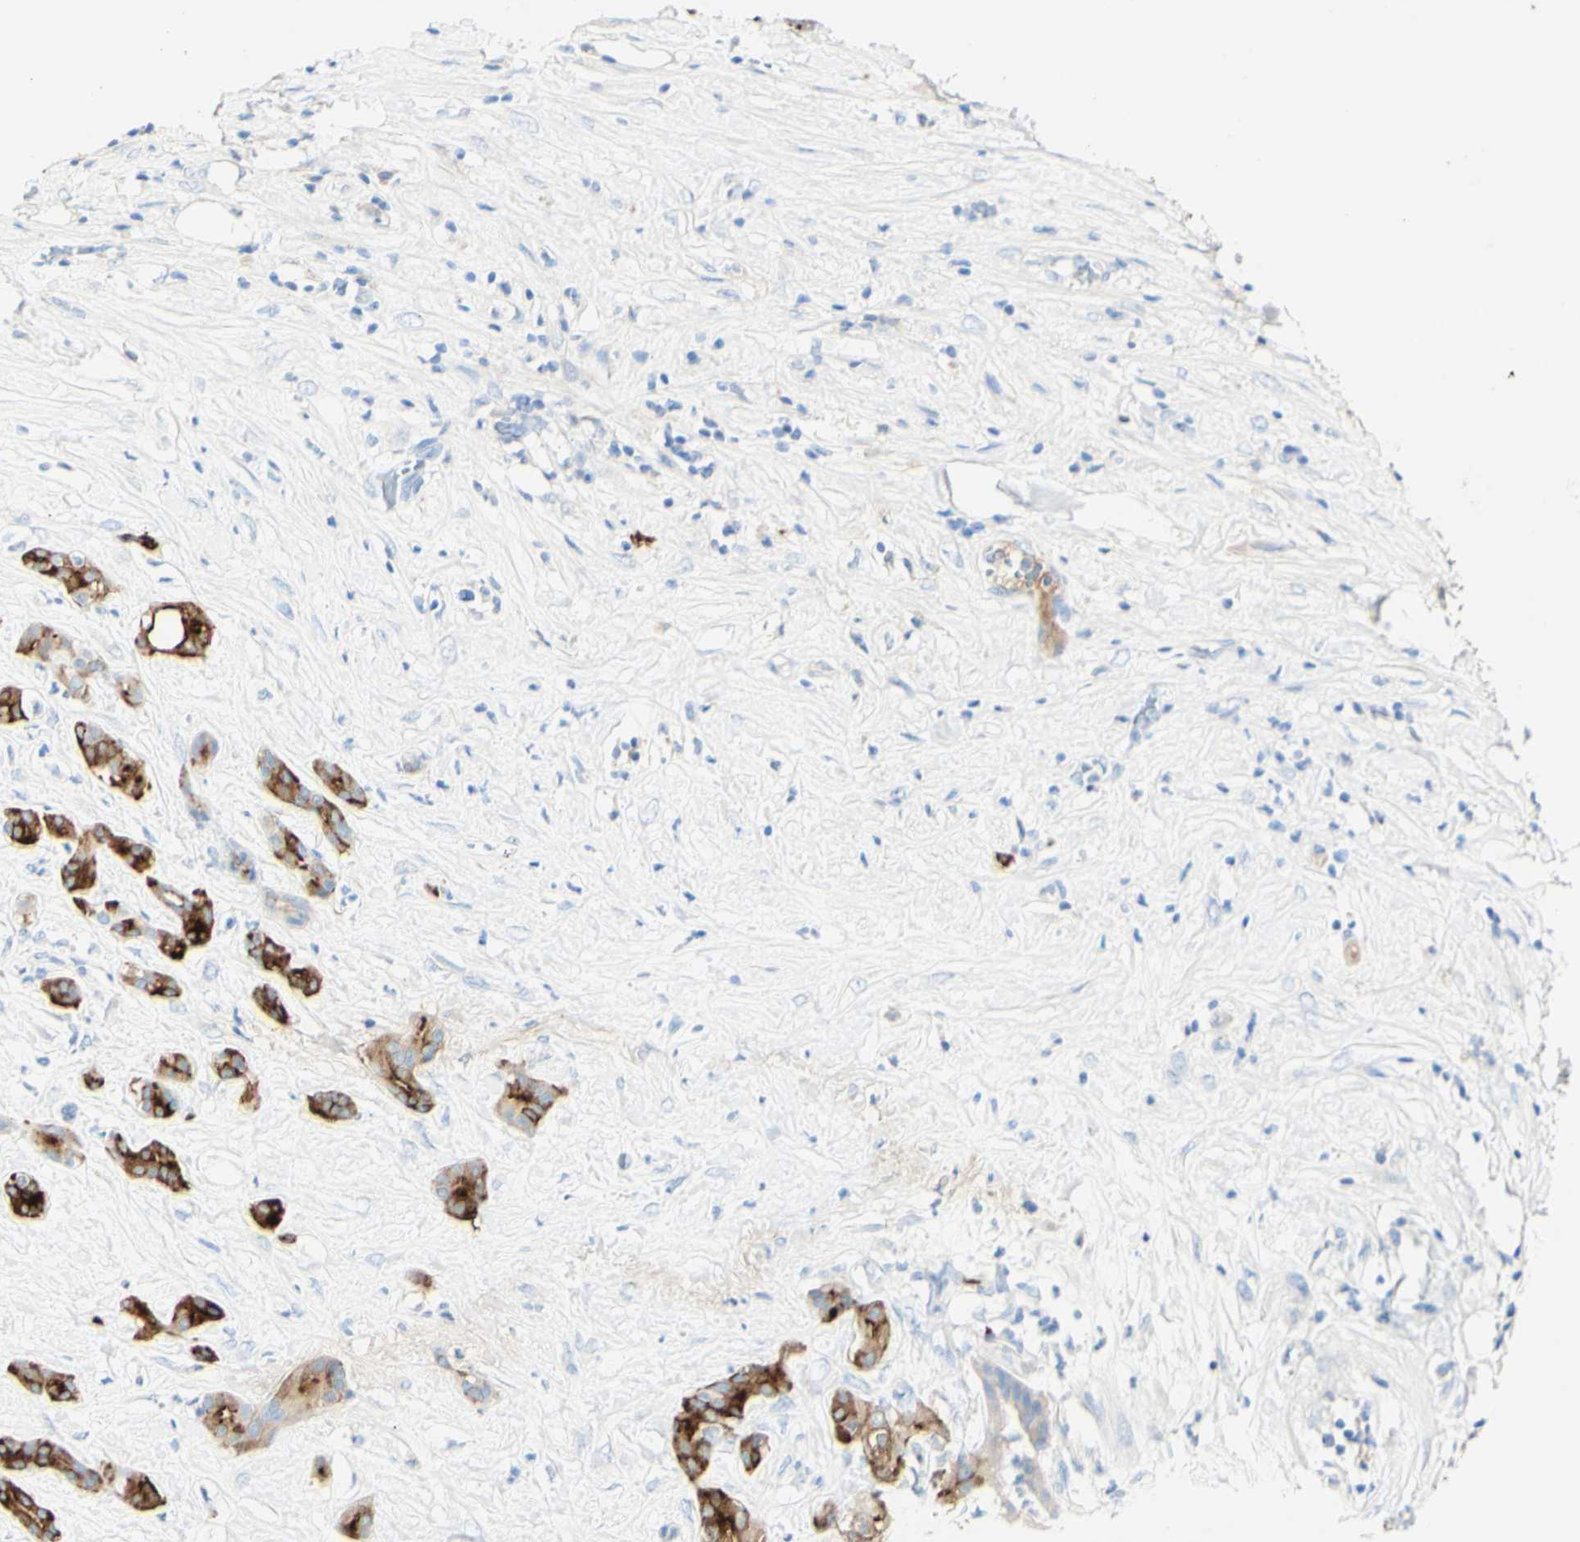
{"staining": {"intensity": "strong", "quantity": ">75%", "location": "cytoplasmic/membranous"}, "tissue": "pancreatic cancer", "cell_type": "Tumor cells", "image_type": "cancer", "snomed": [{"axis": "morphology", "description": "Adenocarcinoma, NOS"}, {"axis": "topography", "description": "Pancreas"}], "caption": "Immunohistochemical staining of human pancreatic cancer (adenocarcinoma) exhibits high levels of strong cytoplasmic/membranous protein expression in about >75% of tumor cells.", "gene": "PIGR", "patient": {"sex": "male", "age": 41}}